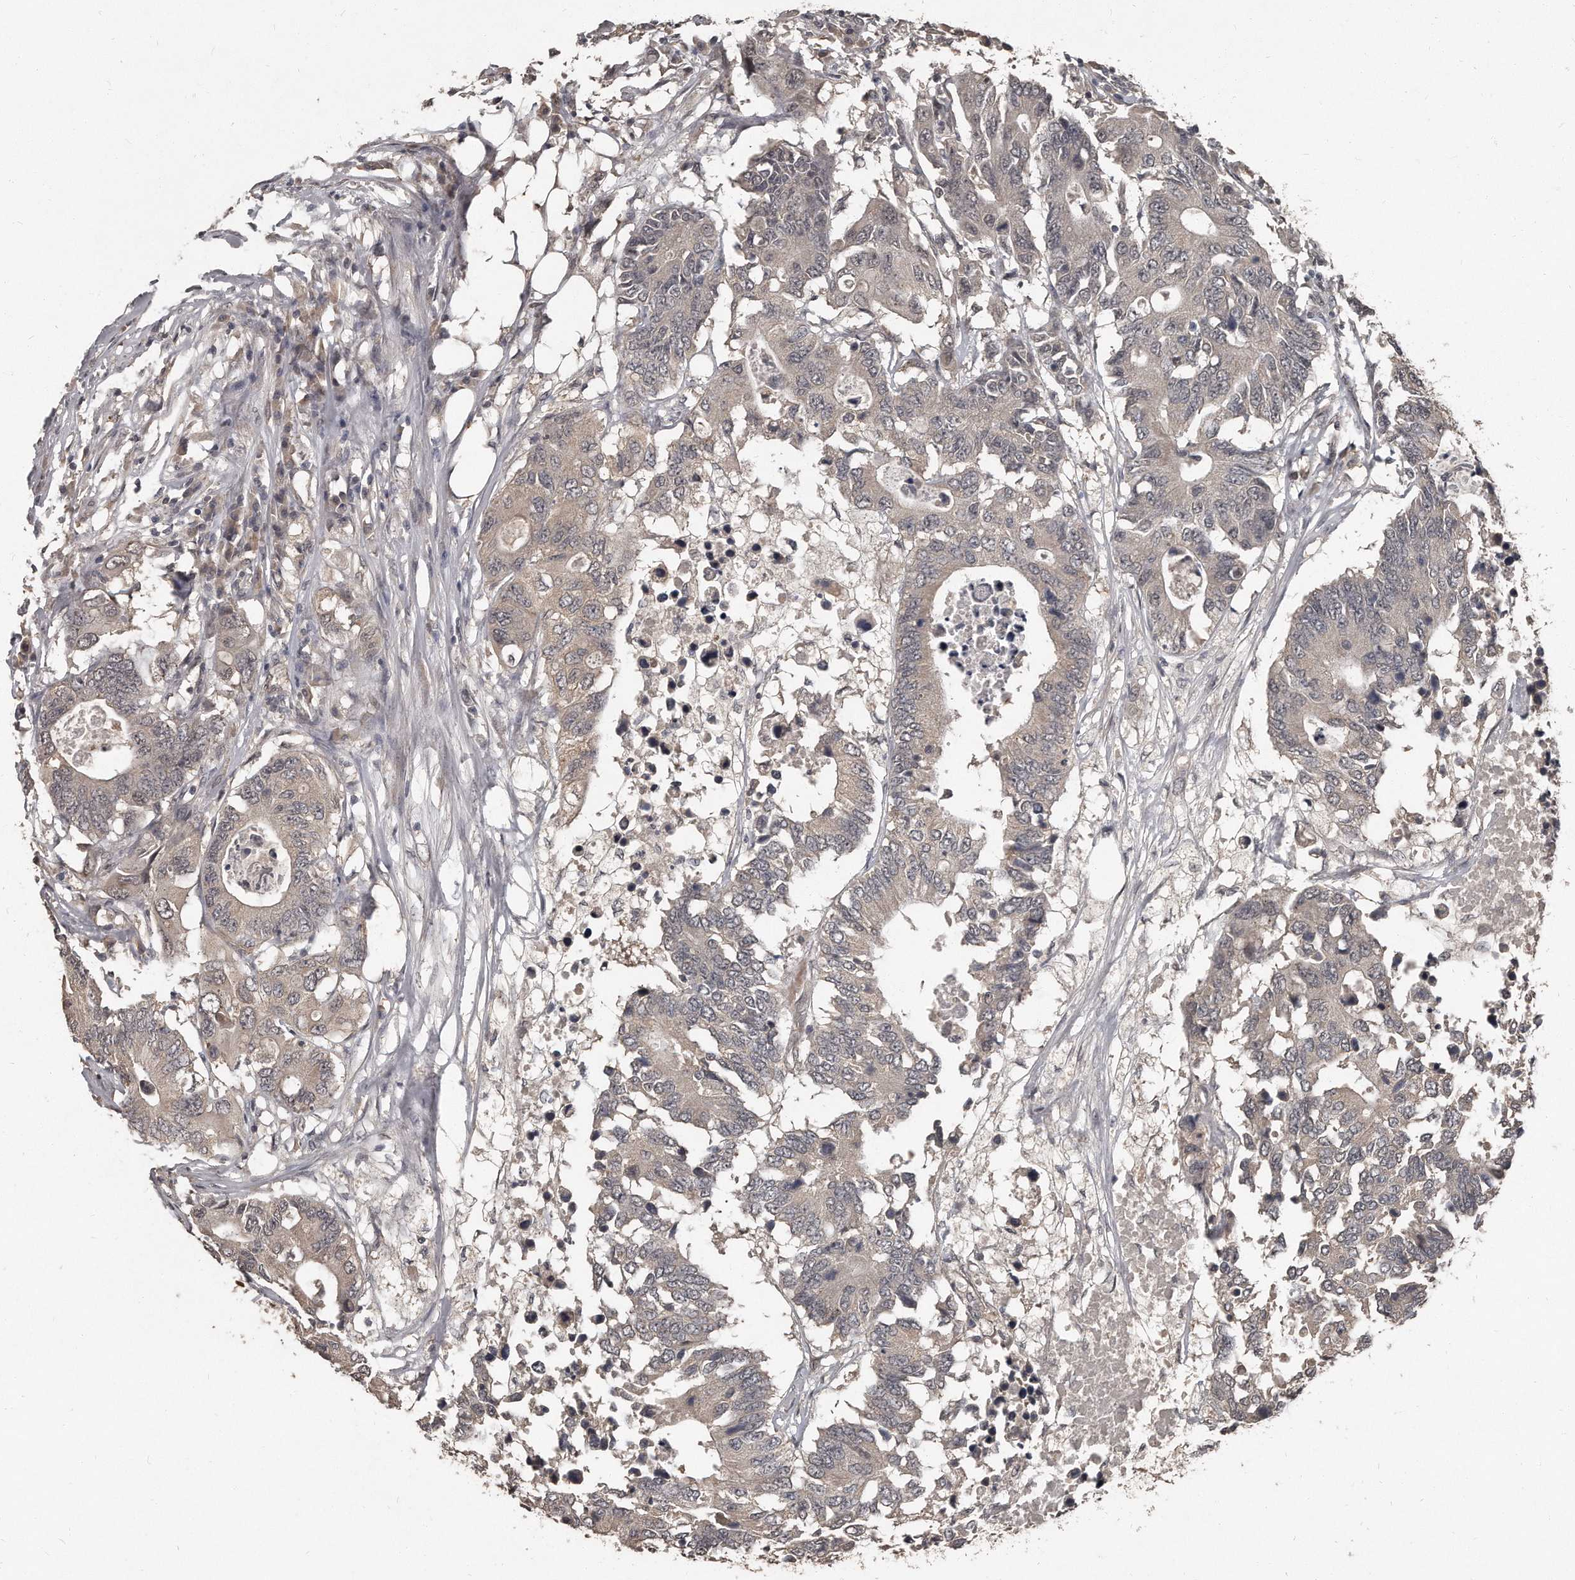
{"staining": {"intensity": "weak", "quantity": "<25%", "location": "cytoplasmic/membranous"}, "tissue": "colorectal cancer", "cell_type": "Tumor cells", "image_type": "cancer", "snomed": [{"axis": "morphology", "description": "Adenocarcinoma, NOS"}, {"axis": "topography", "description": "Colon"}], "caption": "The histopathology image reveals no significant staining in tumor cells of adenocarcinoma (colorectal).", "gene": "GRB10", "patient": {"sex": "male", "age": 71}}